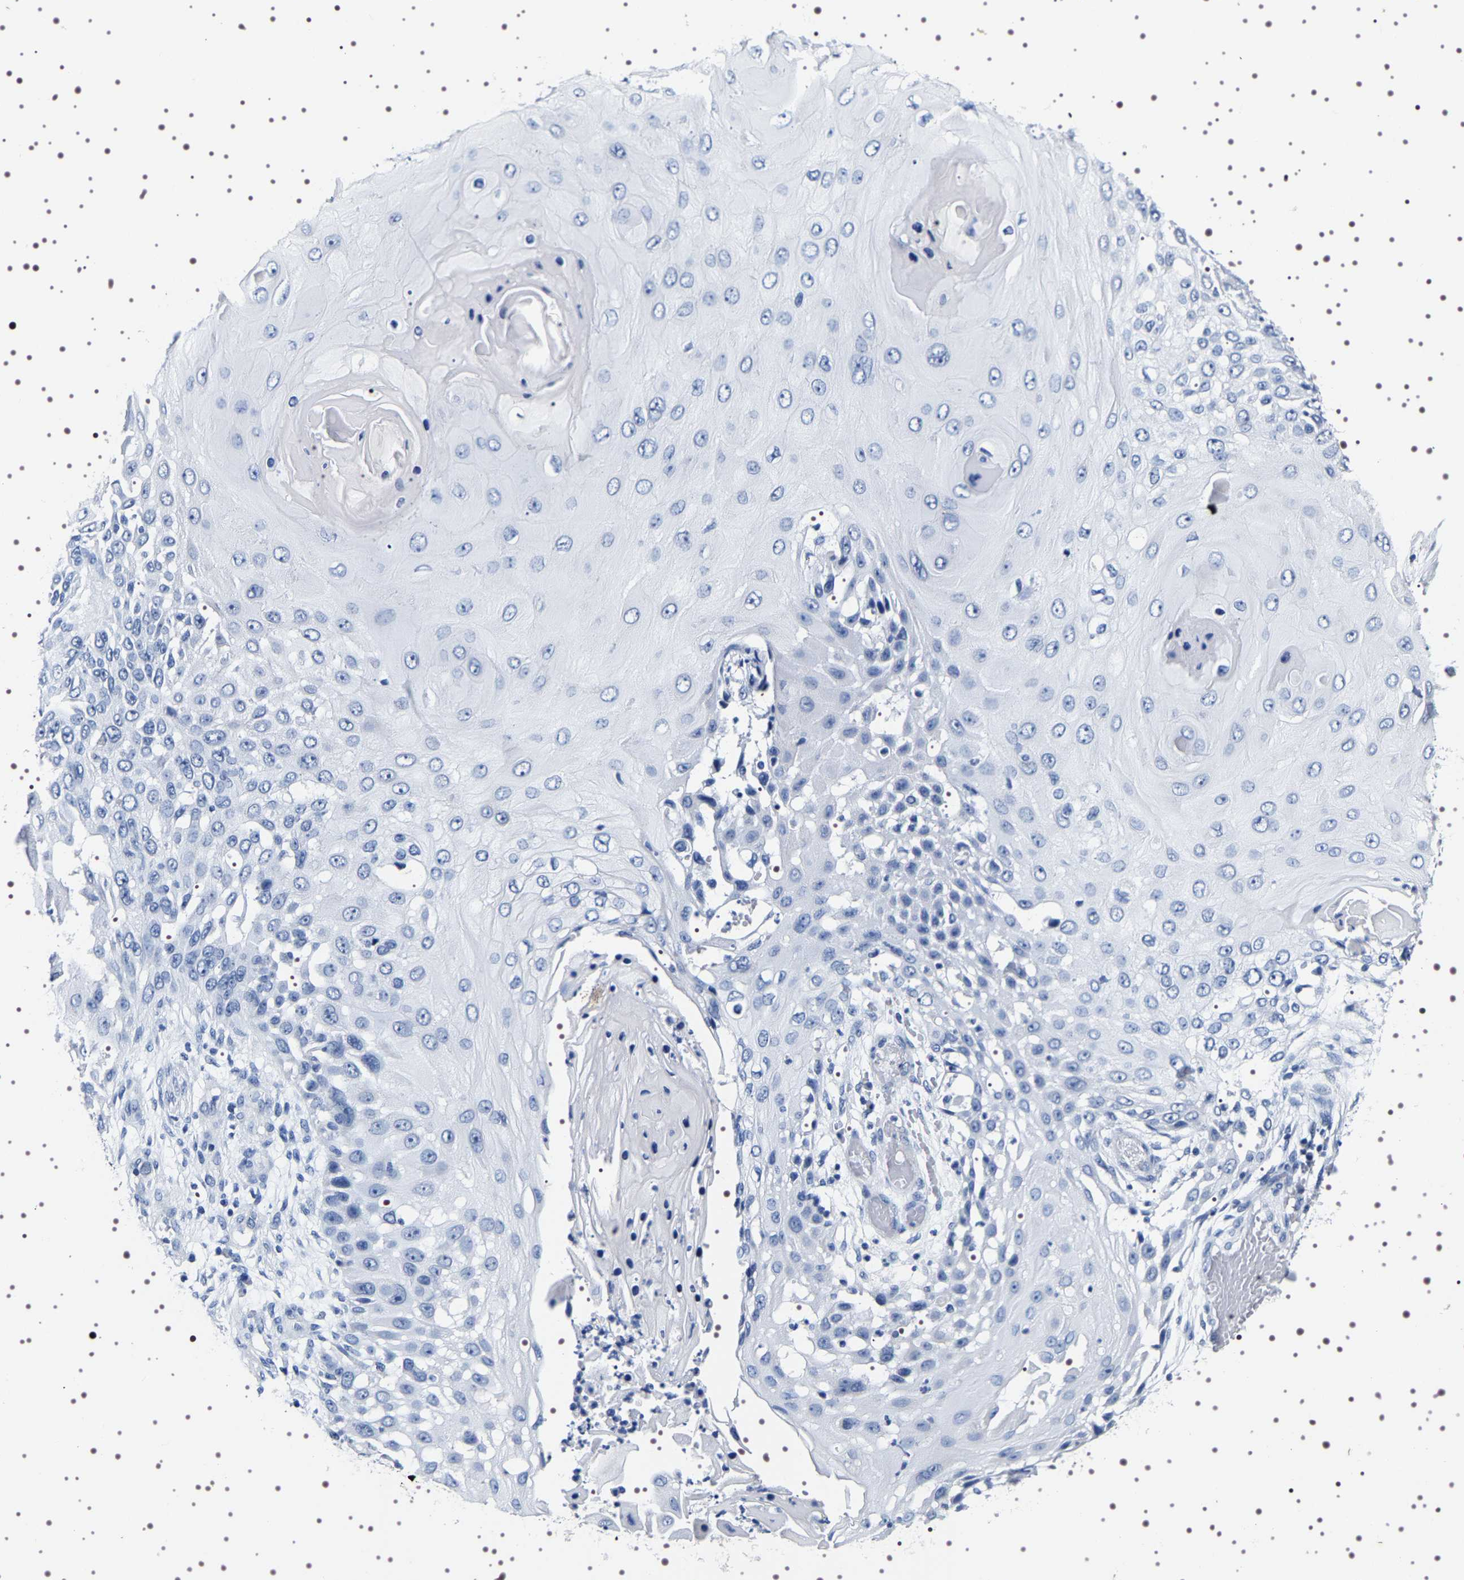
{"staining": {"intensity": "negative", "quantity": "none", "location": "none"}, "tissue": "skin cancer", "cell_type": "Tumor cells", "image_type": "cancer", "snomed": [{"axis": "morphology", "description": "Squamous cell carcinoma, NOS"}, {"axis": "topography", "description": "Skin"}], "caption": "There is no significant positivity in tumor cells of skin squamous cell carcinoma.", "gene": "UBQLN3", "patient": {"sex": "female", "age": 44}}